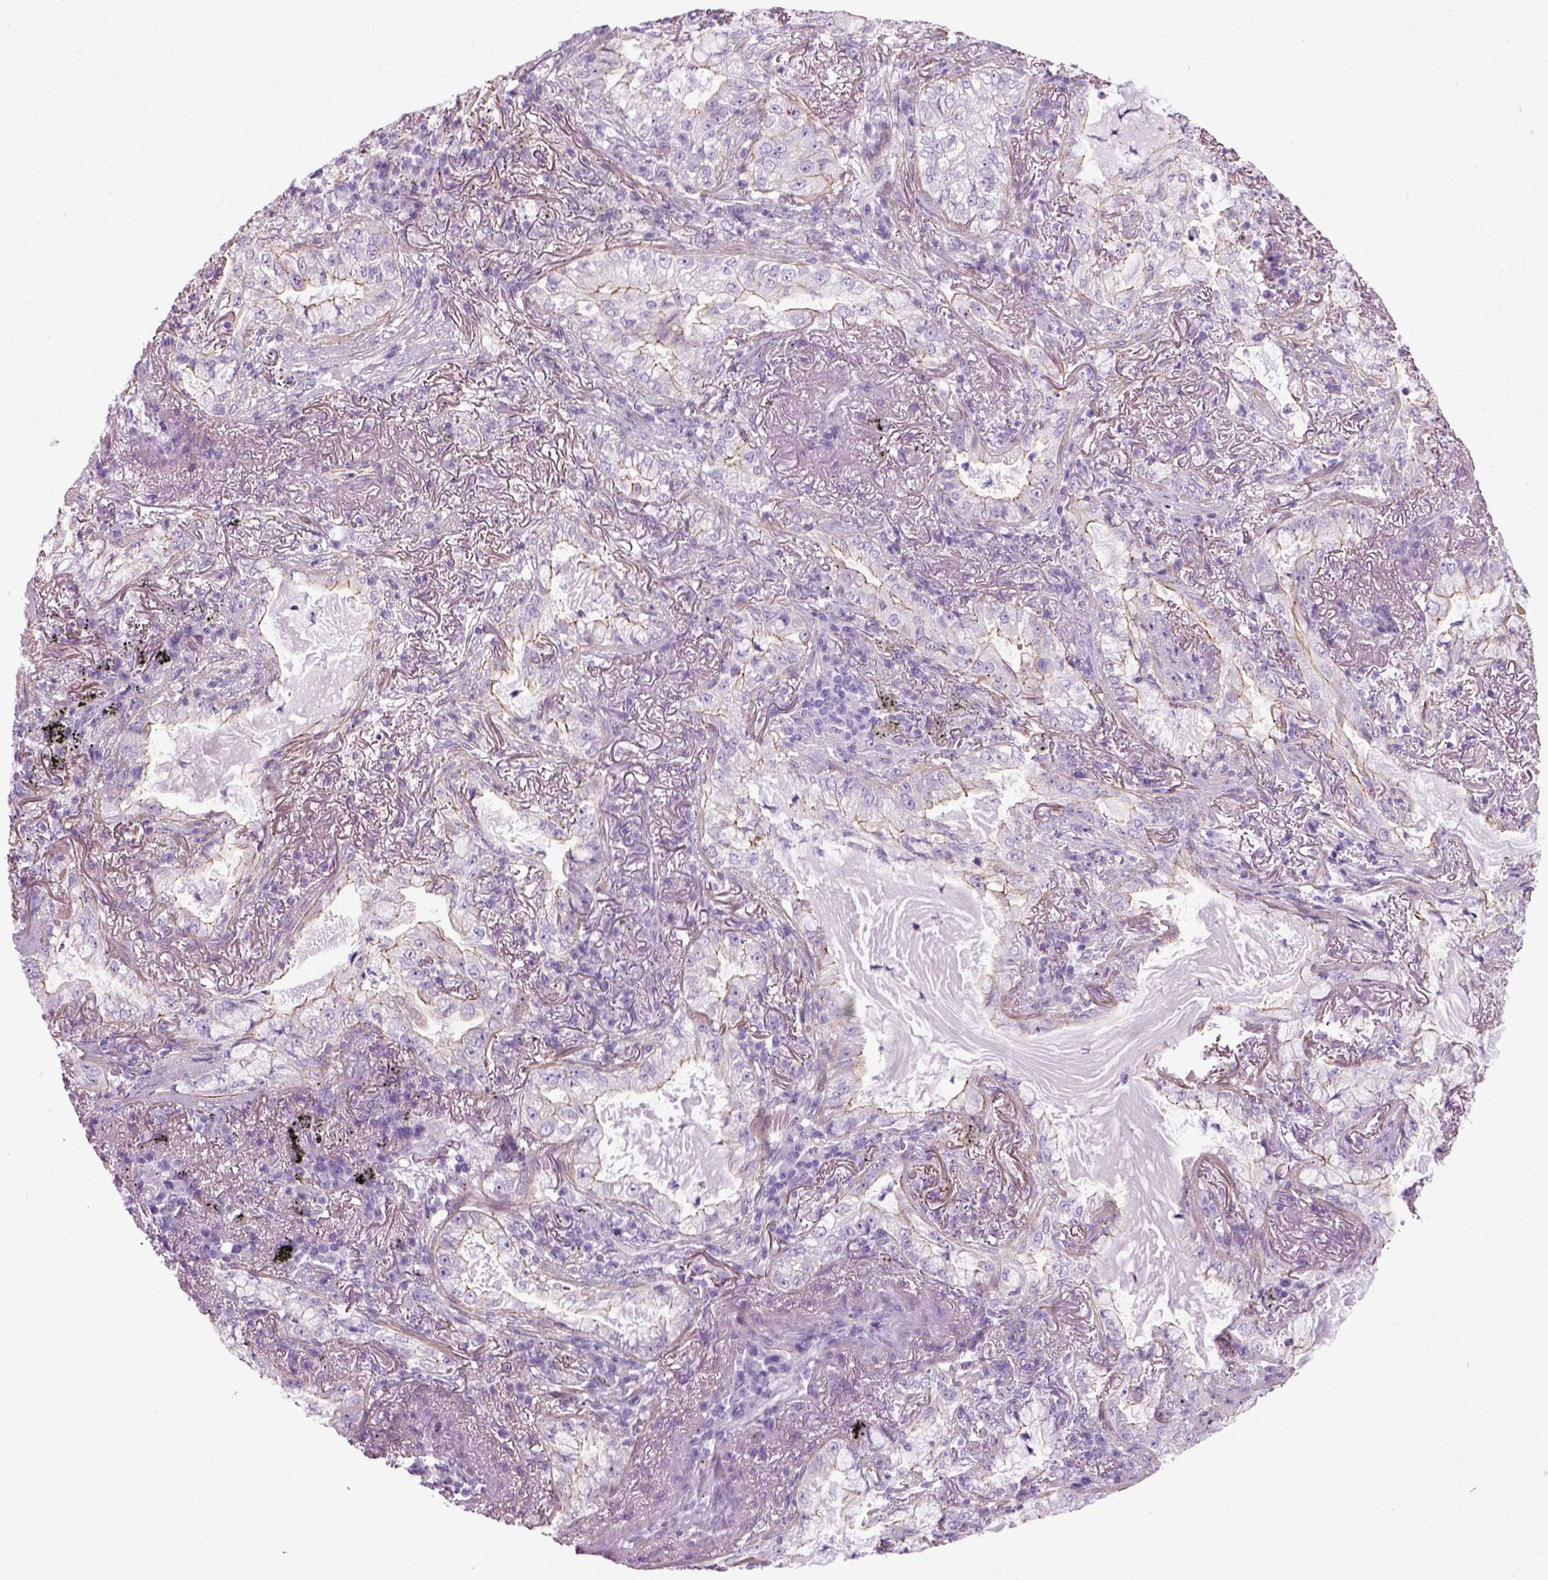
{"staining": {"intensity": "negative", "quantity": "none", "location": "none"}, "tissue": "lung cancer", "cell_type": "Tumor cells", "image_type": "cancer", "snomed": [{"axis": "morphology", "description": "Adenocarcinoma, NOS"}, {"axis": "topography", "description": "Lung"}], "caption": "Tumor cells show no significant protein staining in lung cancer.", "gene": "FAM161A", "patient": {"sex": "female", "age": 73}}